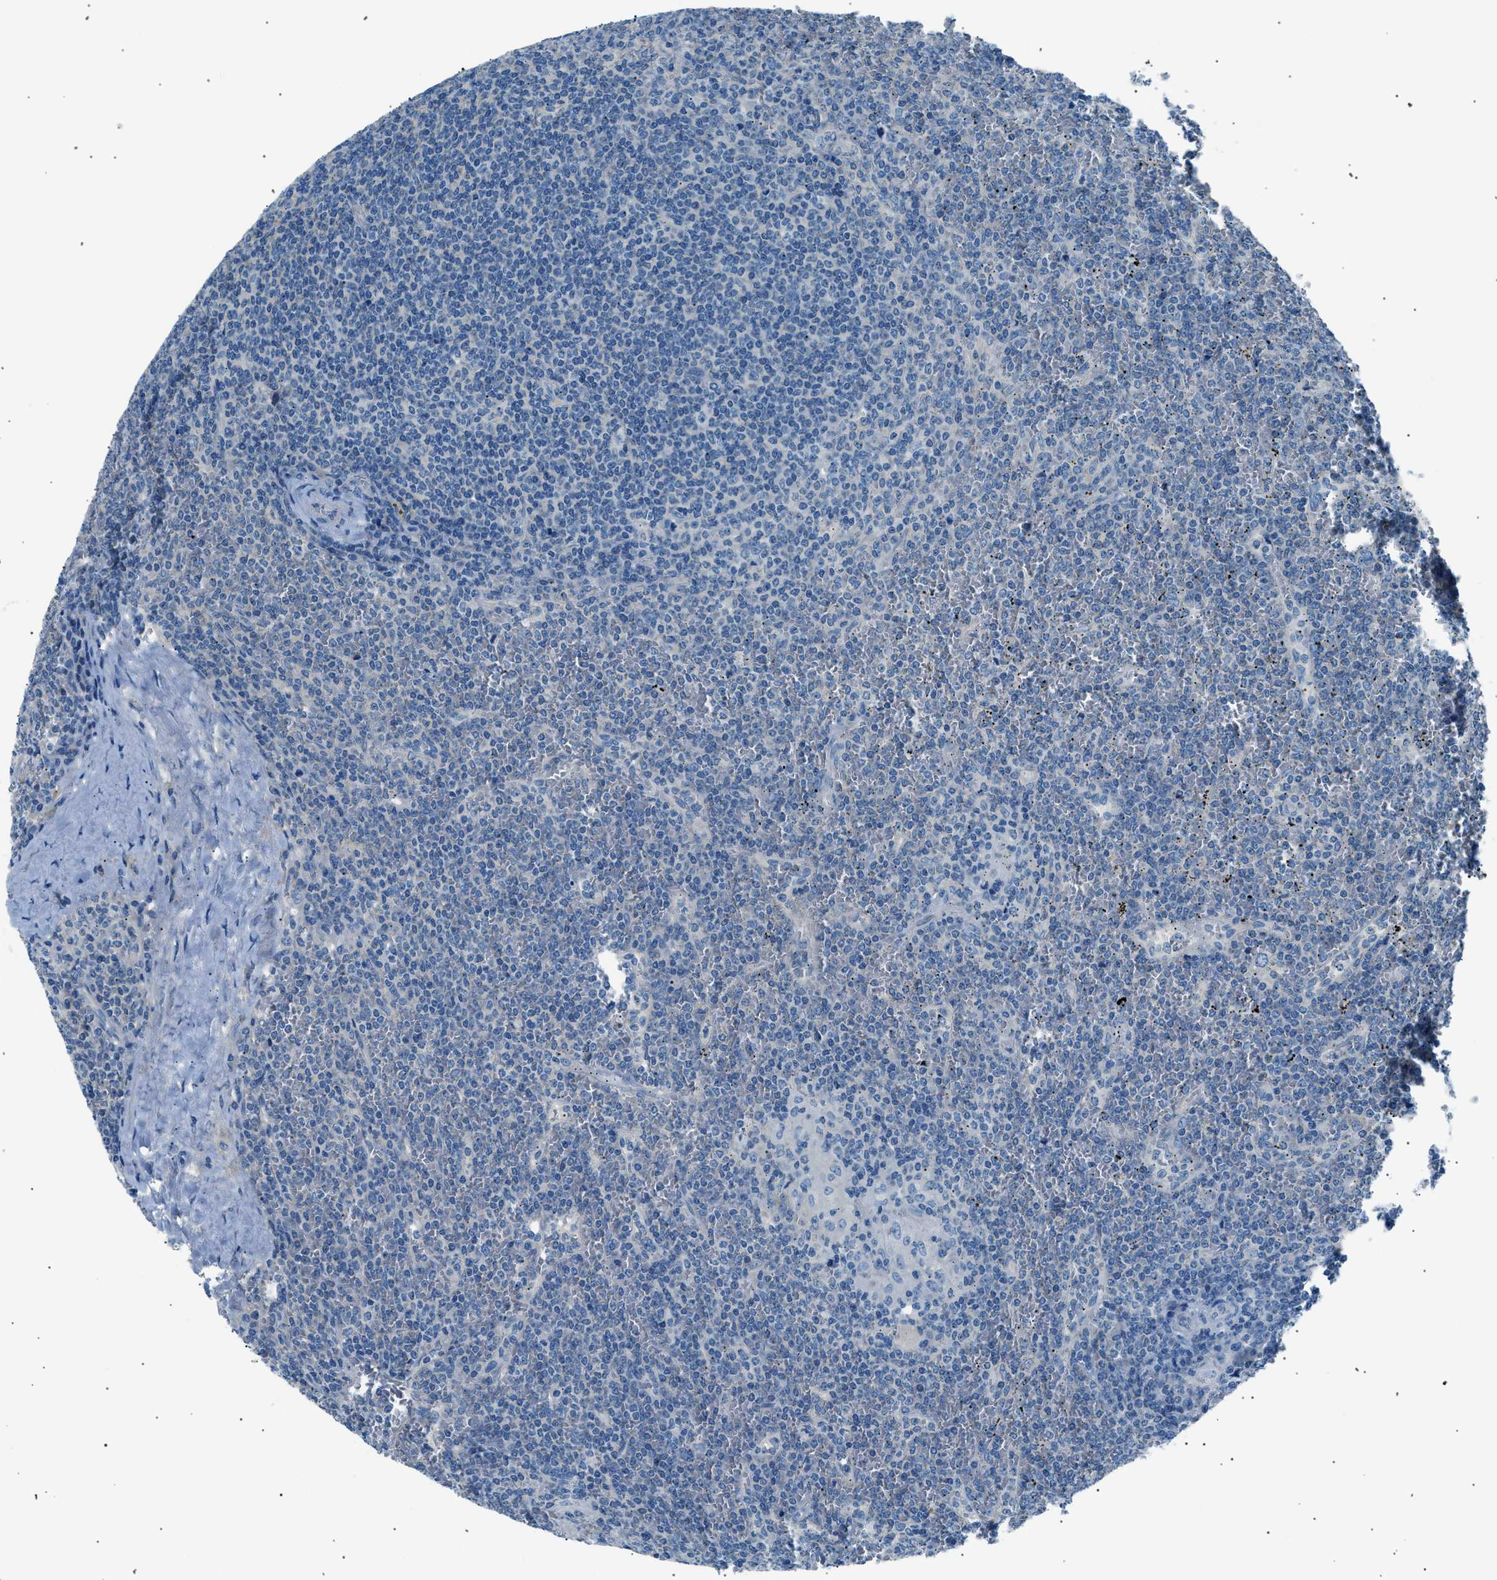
{"staining": {"intensity": "negative", "quantity": "none", "location": "none"}, "tissue": "lymphoma", "cell_type": "Tumor cells", "image_type": "cancer", "snomed": [{"axis": "morphology", "description": "Malignant lymphoma, non-Hodgkin's type, Low grade"}, {"axis": "topography", "description": "Spleen"}], "caption": "Tumor cells are negative for protein expression in human lymphoma.", "gene": "LRRC37B", "patient": {"sex": "female", "age": 19}}